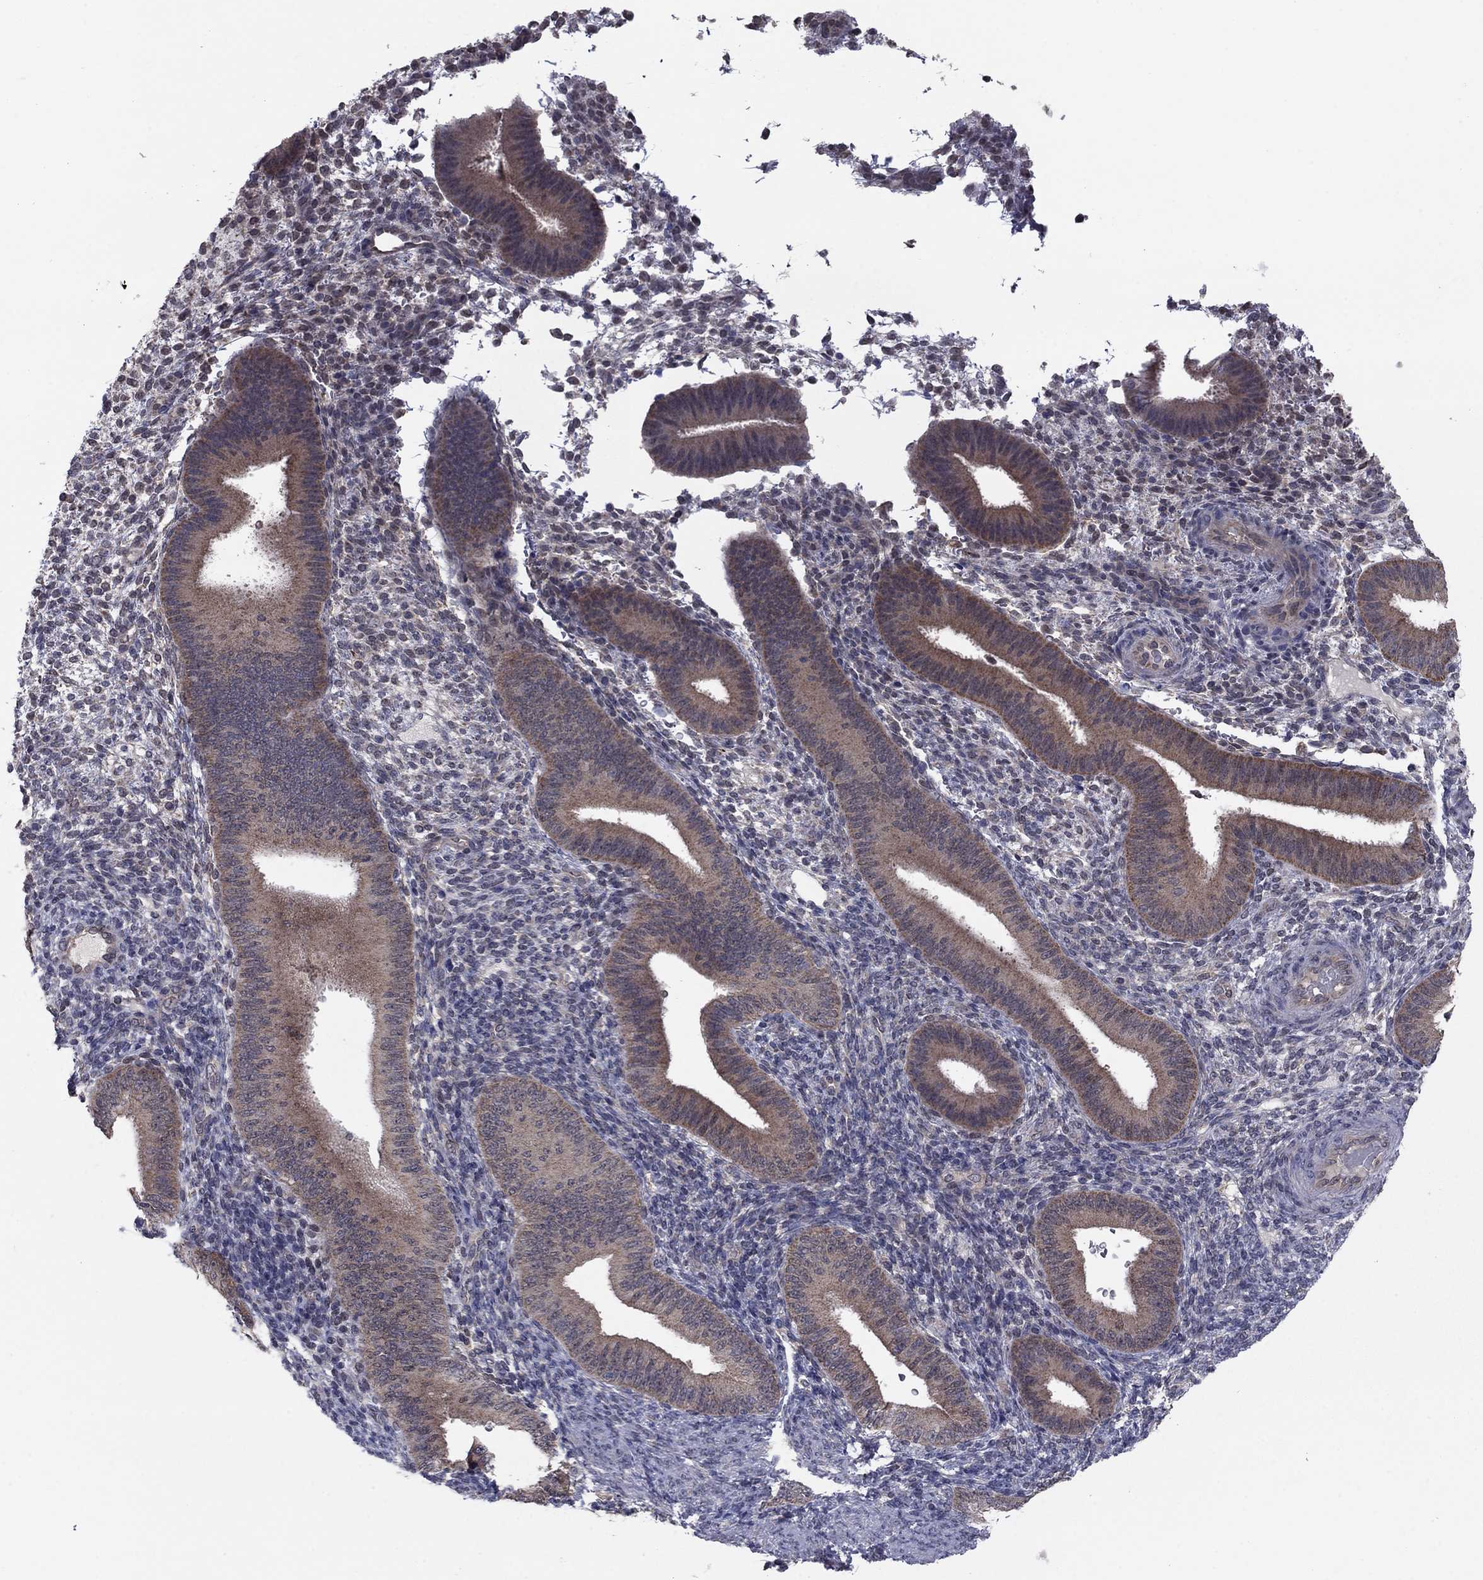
{"staining": {"intensity": "negative", "quantity": "none", "location": "none"}, "tissue": "endometrium", "cell_type": "Cells in endometrial stroma", "image_type": "normal", "snomed": [{"axis": "morphology", "description": "Normal tissue, NOS"}, {"axis": "topography", "description": "Endometrium"}], "caption": "High power microscopy image of an IHC photomicrograph of normal endometrium, revealing no significant staining in cells in endometrial stroma. (Immunohistochemistry, brightfield microscopy, high magnification).", "gene": "GRHPR", "patient": {"sex": "female", "age": 39}}